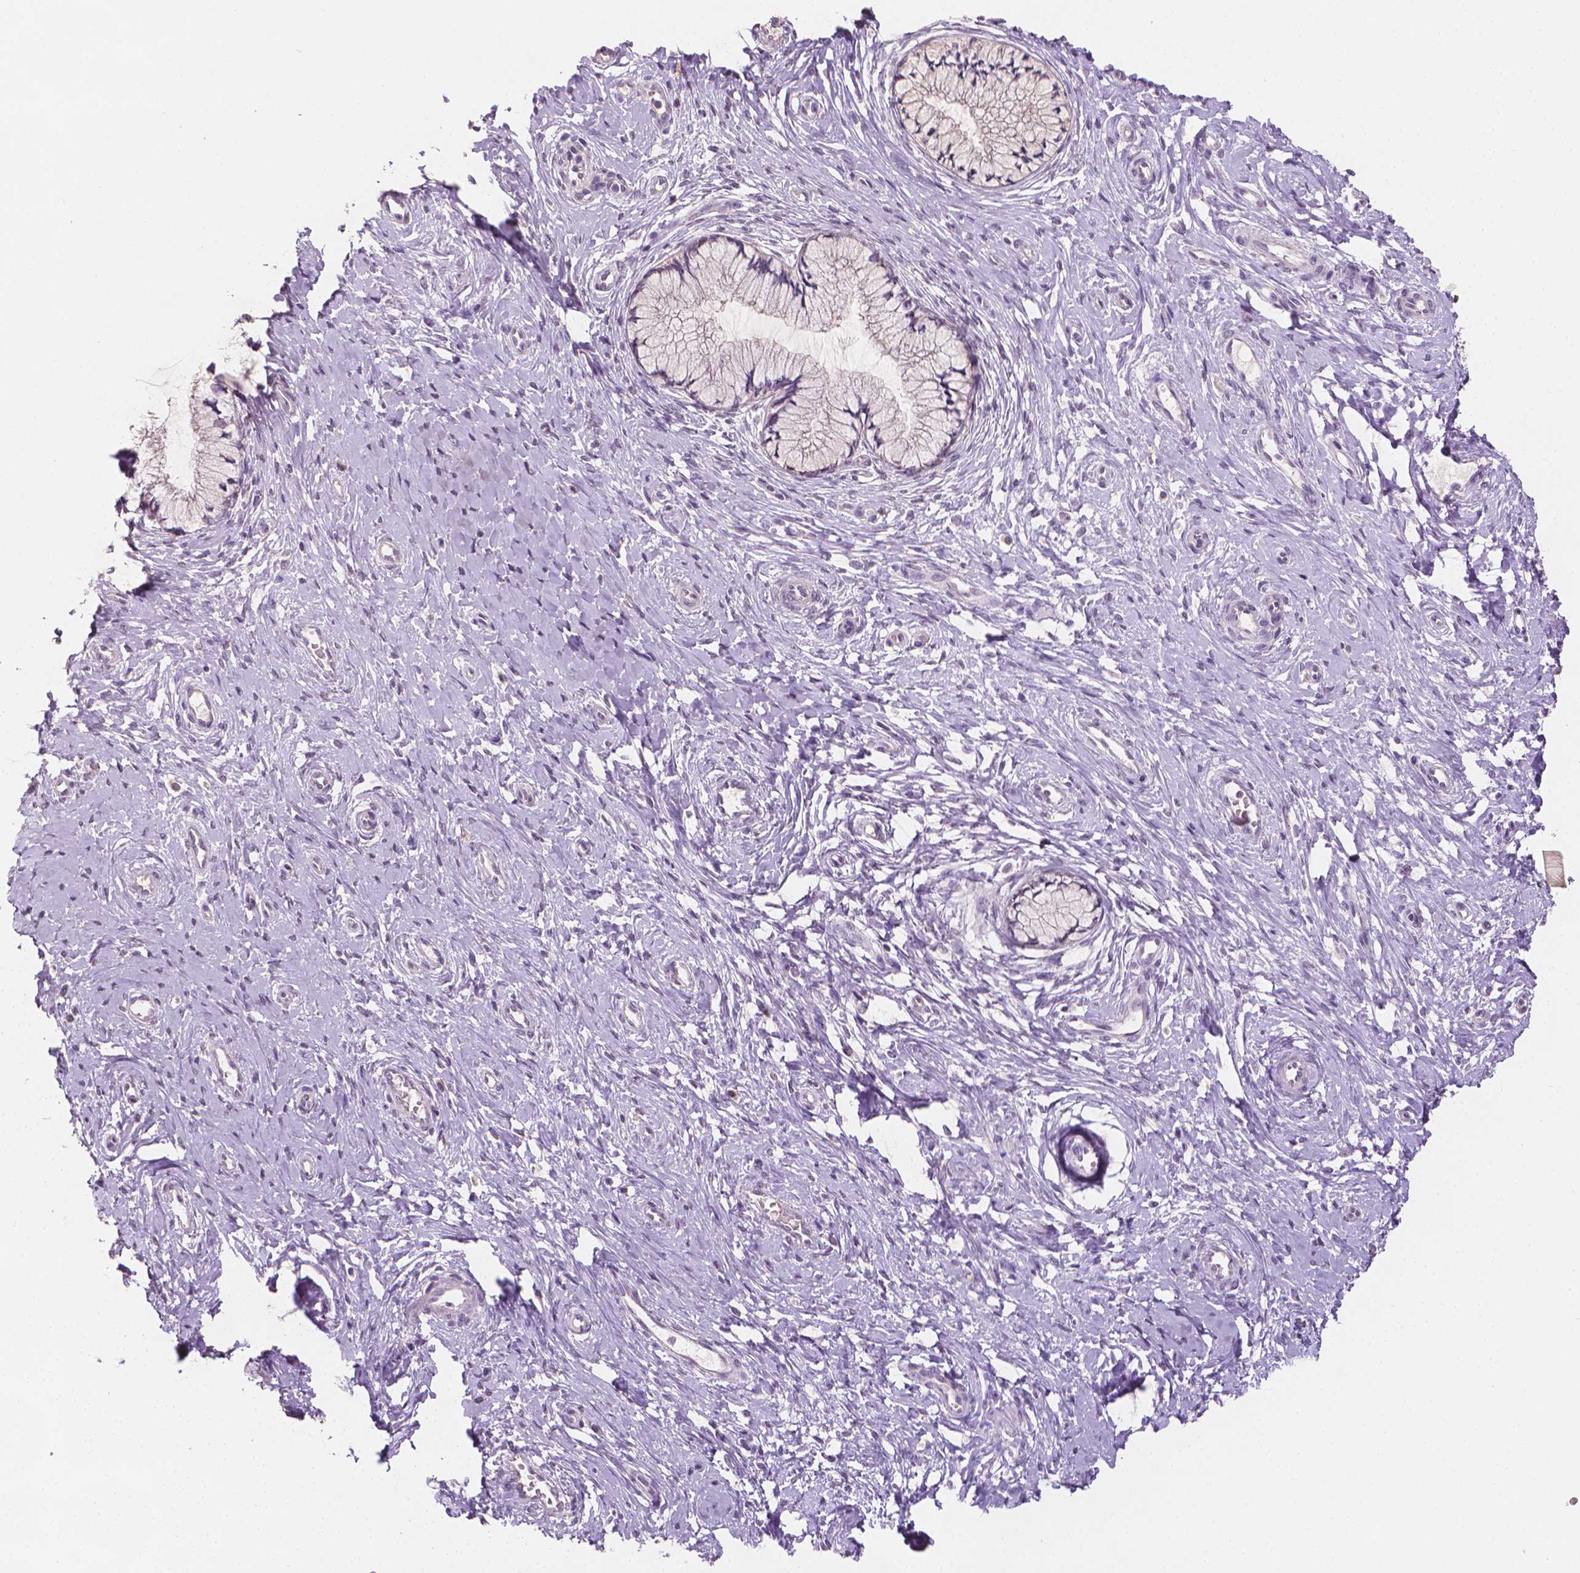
{"staining": {"intensity": "negative", "quantity": "none", "location": "none"}, "tissue": "cervix", "cell_type": "Glandular cells", "image_type": "normal", "snomed": [{"axis": "morphology", "description": "Normal tissue, NOS"}, {"axis": "topography", "description": "Cervix"}], "caption": "Immunohistochemistry (IHC) image of benign cervix stained for a protein (brown), which demonstrates no expression in glandular cells. (Immunohistochemistry, brightfield microscopy, high magnification).", "gene": "FASN", "patient": {"sex": "female", "age": 37}}